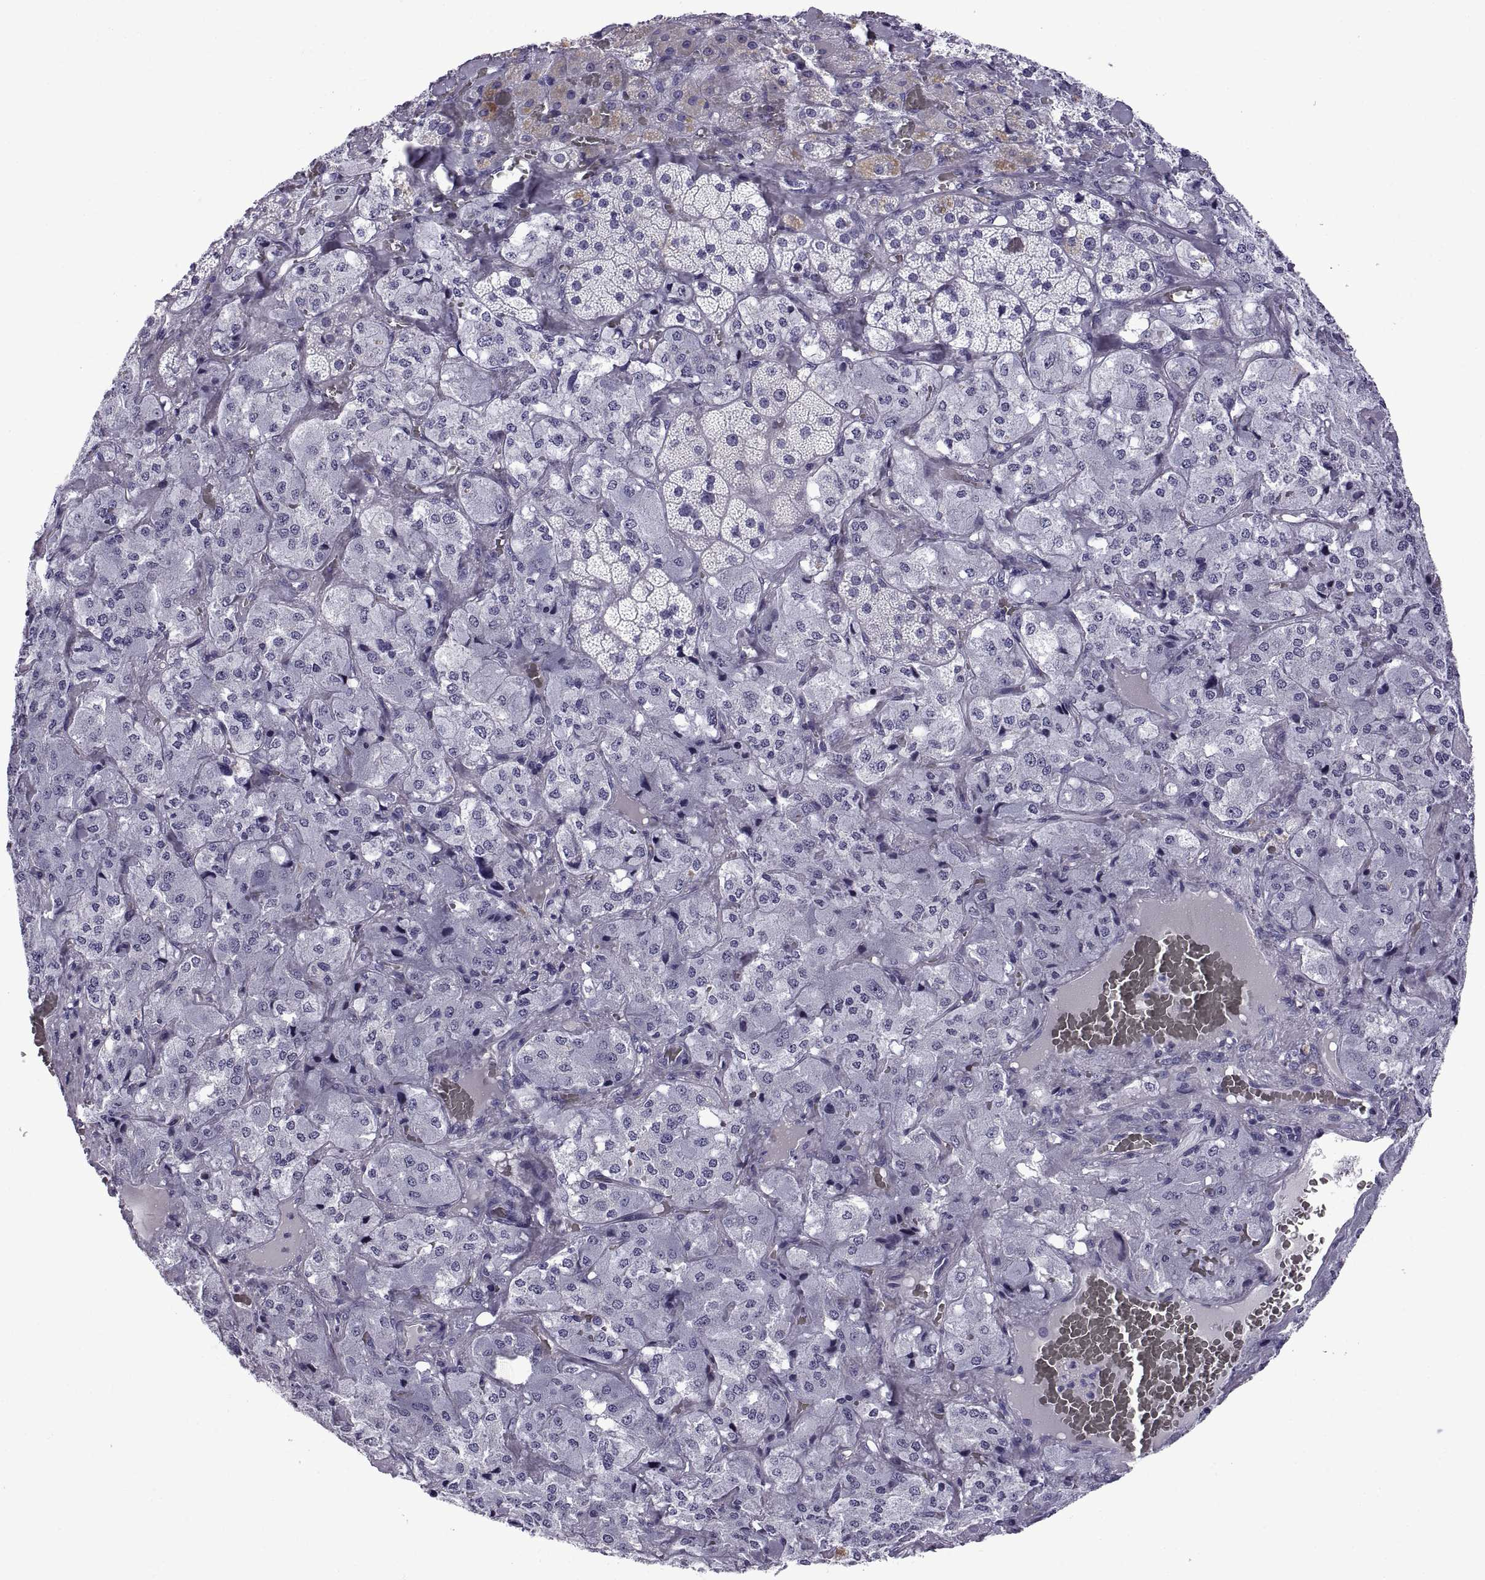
{"staining": {"intensity": "negative", "quantity": "none", "location": "none"}, "tissue": "adrenal gland", "cell_type": "Glandular cells", "image_type": "normal", "snomed": [{"axis": "morphology", "description": "Normal tissue, NOS"}, {"axis": "topography", "description": "Adrenal gland"}], "caption": "An immunohistochemistry histopathology image of normal adrenal gland is shown. There is no staining in glandular cells of adrenal gland.", "gene": "C3orf22", "patient": {"sex": "male", "age": 57}}